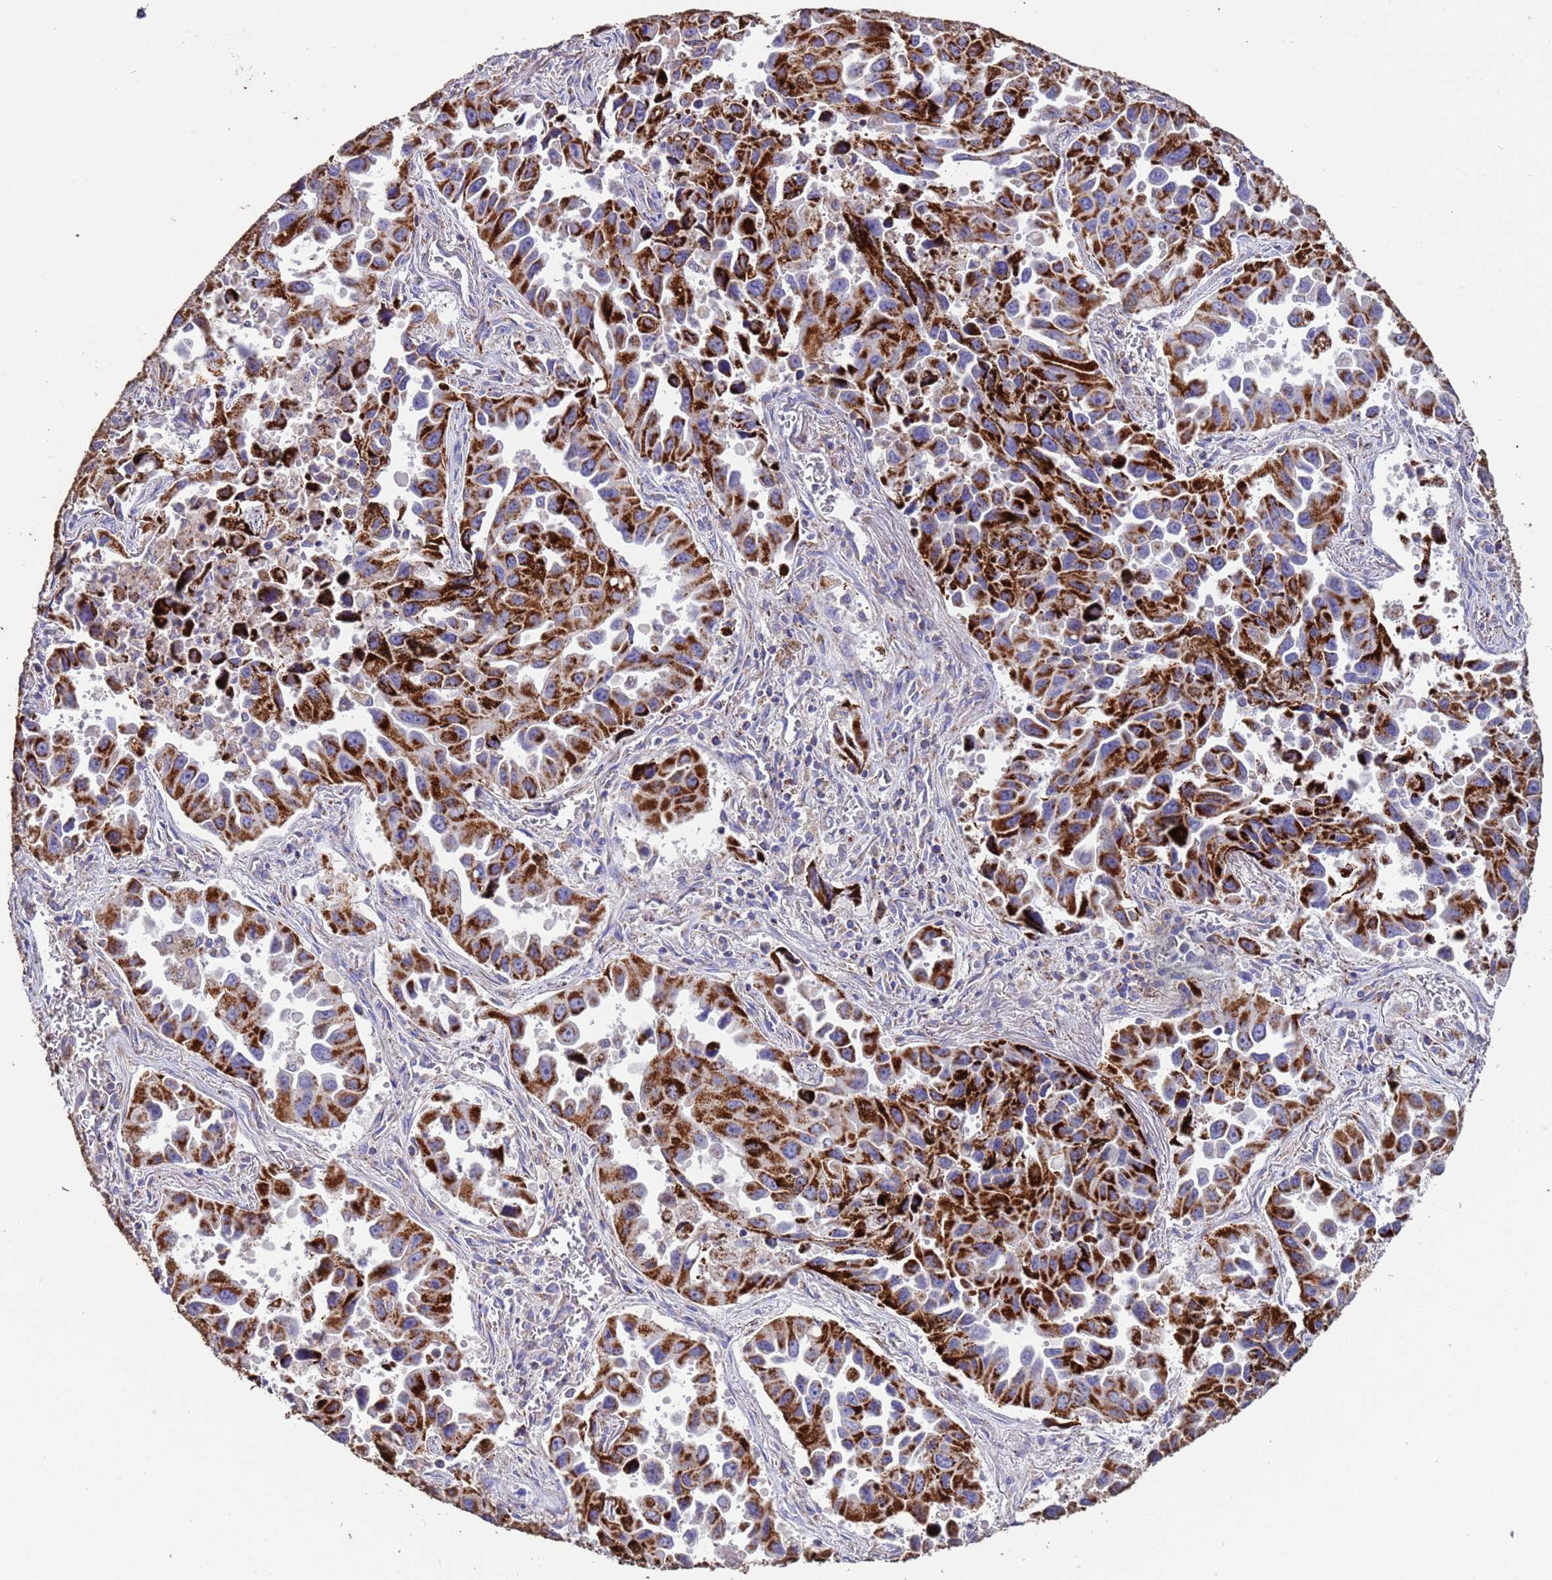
{"staining": {"intensity": "strong", "quantity": ">75%", "location": "cytoplasmic/membranous"}, "tissue": "lung cancer", "cell_type": "Tumor cells", "image_type": "cancer", "snomed": [{"axis": "morphology", "description": "Adenocarcinoma, NOS"}, {"axis": "topography", "description": "Lung"}], "caption": "Adenocarcinoma (lung) stained with a protein marker demonstrates strong staining in tumor cells.", "gene": "ZNFX1", "patient": {"sex": "male", "age": 66}}